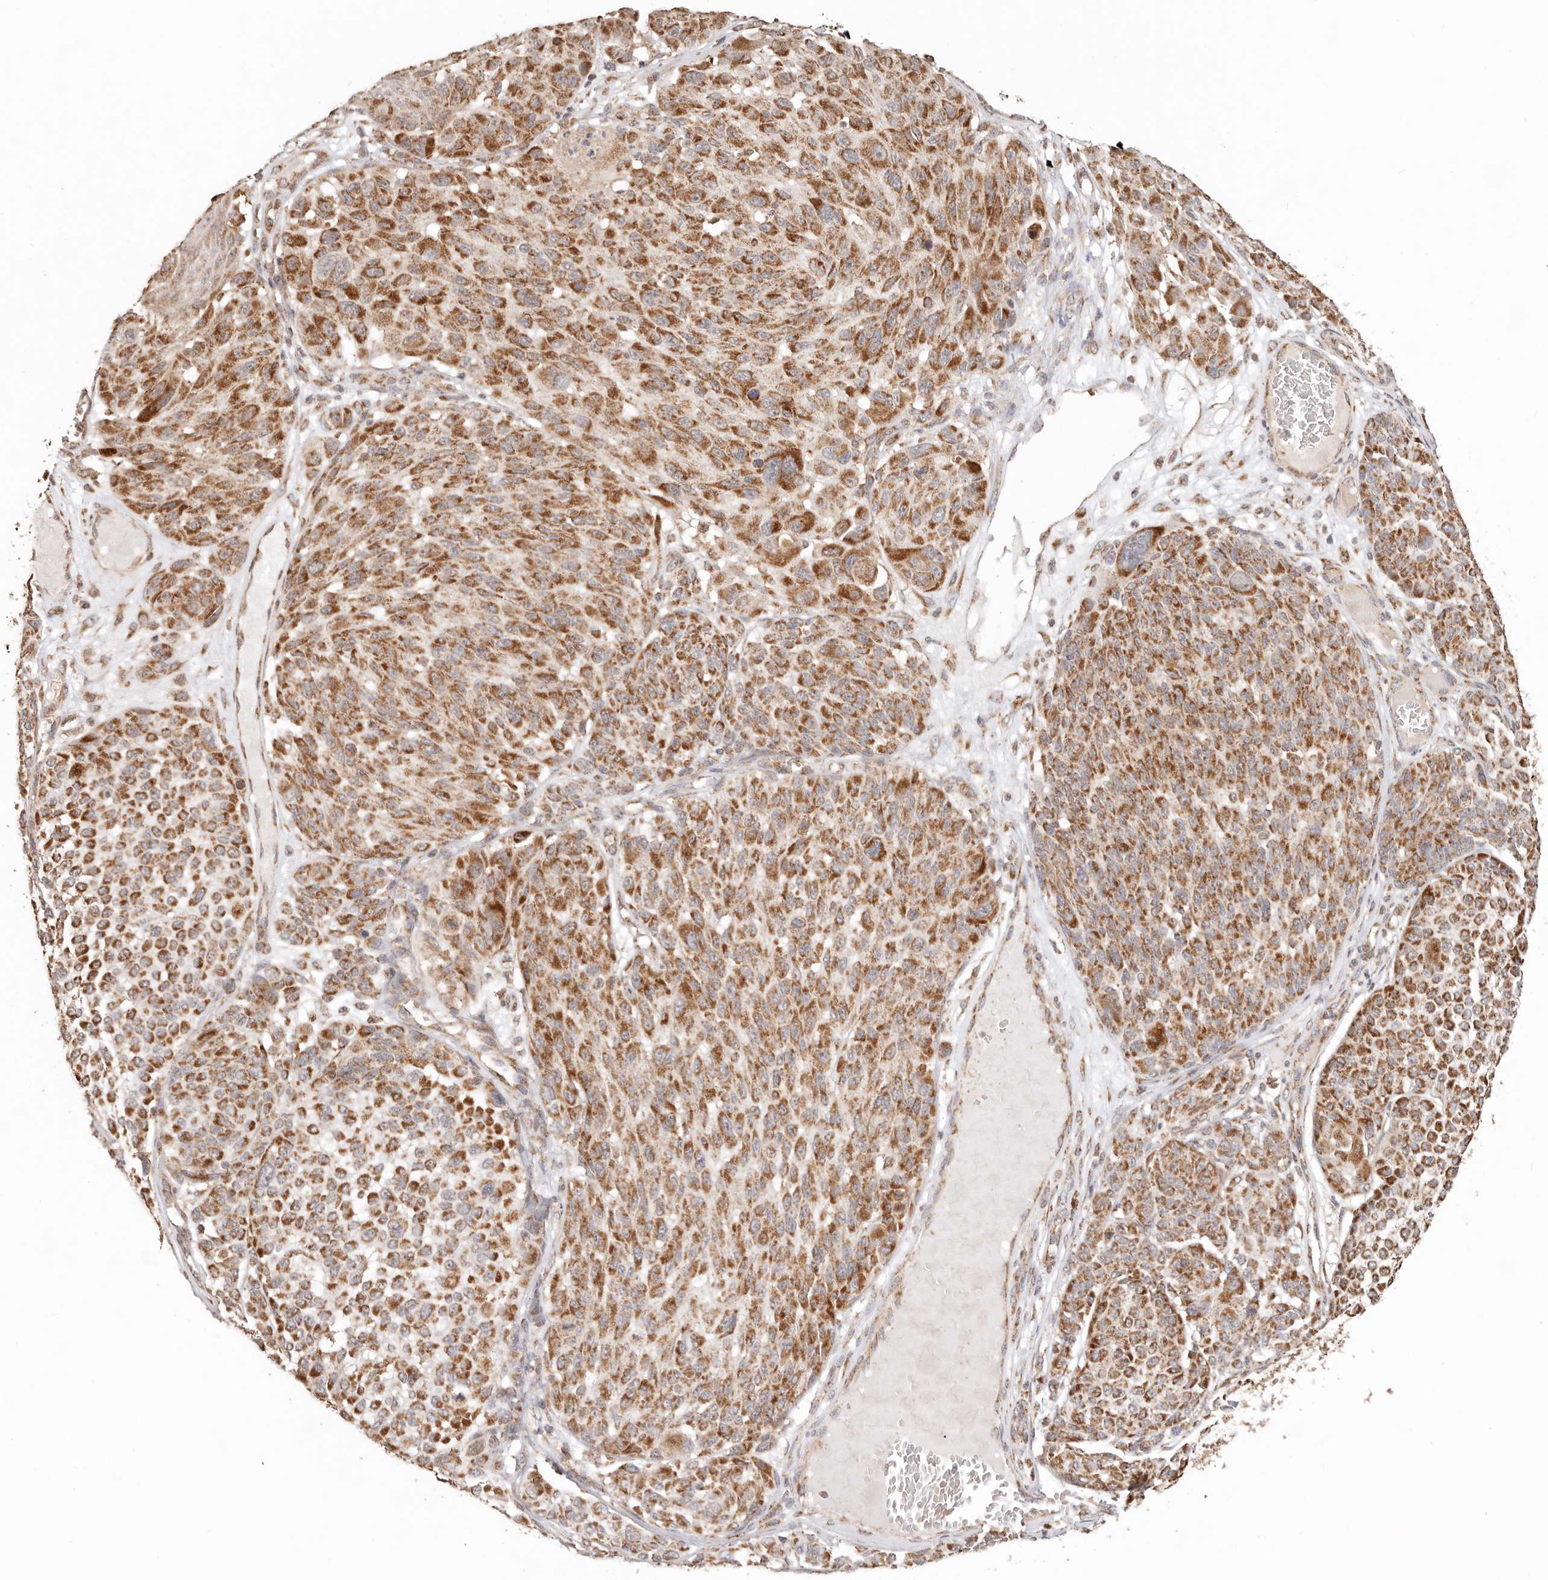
{"staining": {"intensity": "strong", "quantity": ">75%", "location": "cytoplasmic/membranous"}, "tissue": "melanoma", "cell_type": "Tumor cells", "image_type": "cancer", "snomed": [{"axis": "morphology", "description": "Malignant melanoma, NOS"}, {"axis": "topography", "description": "Skin"}], "caption": "This image exhibits immunohistochemistry staining of melanoma, with high strong cytoplasmic/membranous staining in about >75% of tumor cells.", "gene": "NDUFB11", "patient": {"sex": "male", "age": 83}}